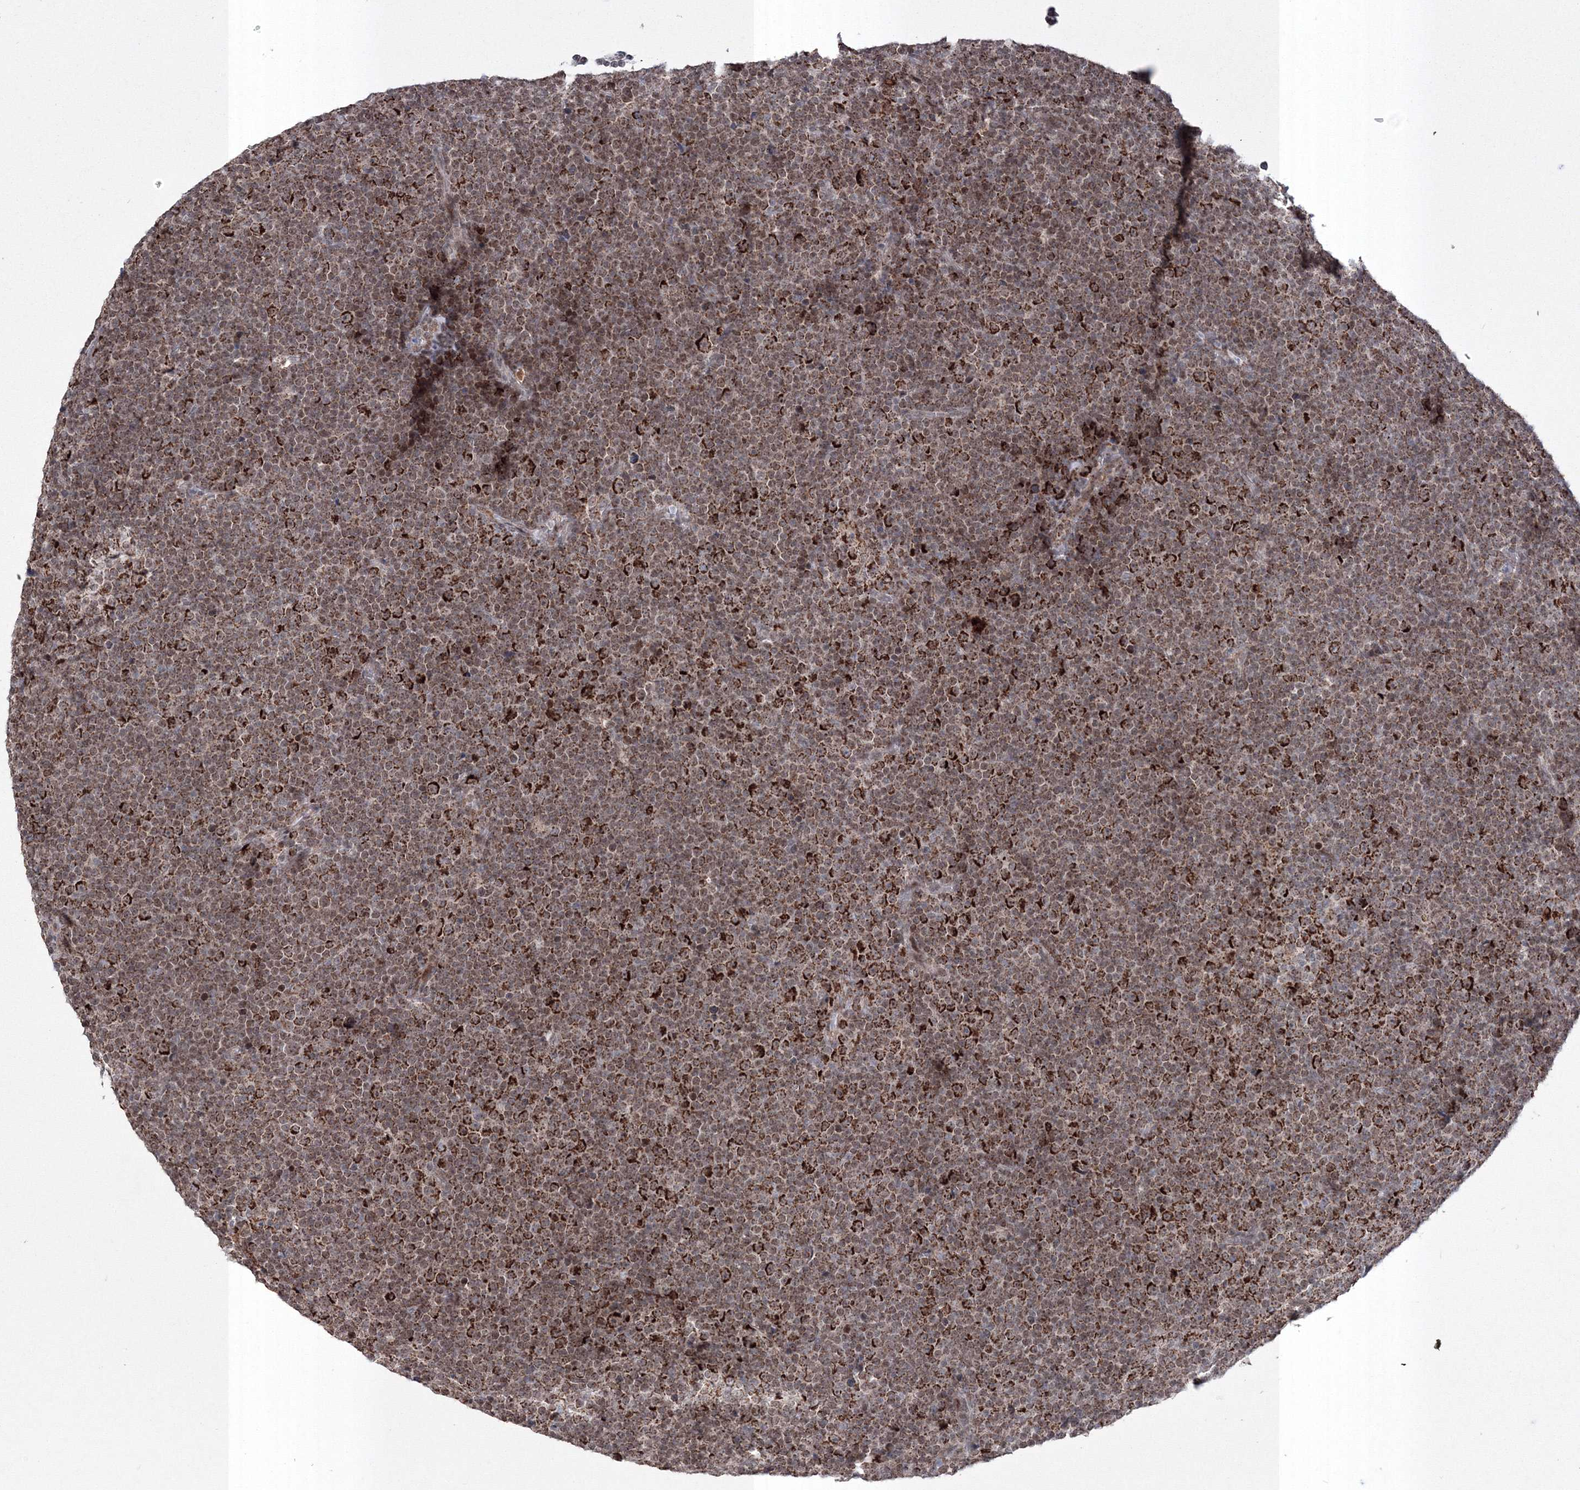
{"staining": {"intensity": "strong", "quantity": ">75%", "location": "cytoplasmic/membranous"}, "tissue": "lymphoma", "cell_type": "Tumor cells", "image_type": "cancer", "snomed": [{"axis": "morphology", "description": "Malignant lymphoma, non-Hodgkin's type, Low grade"}, {"axis": "topography", "description": "Lymph node"}], "caption": "An immunohistochemistry (IHC) micrograph of neoplastic tissue is shown. Protein staining in brown highlights strong cytoplasmic/membranous positivity in malignant lymphoma, non-Hodgkin's type (low-grade) within tumor cells. (DAB (3,3'-diaminobenzidine) IHC, brown staining for protein, blue staining for nuclei).", "gene": "GRSF1", "patient": {"sex": "female", "age": 67}}